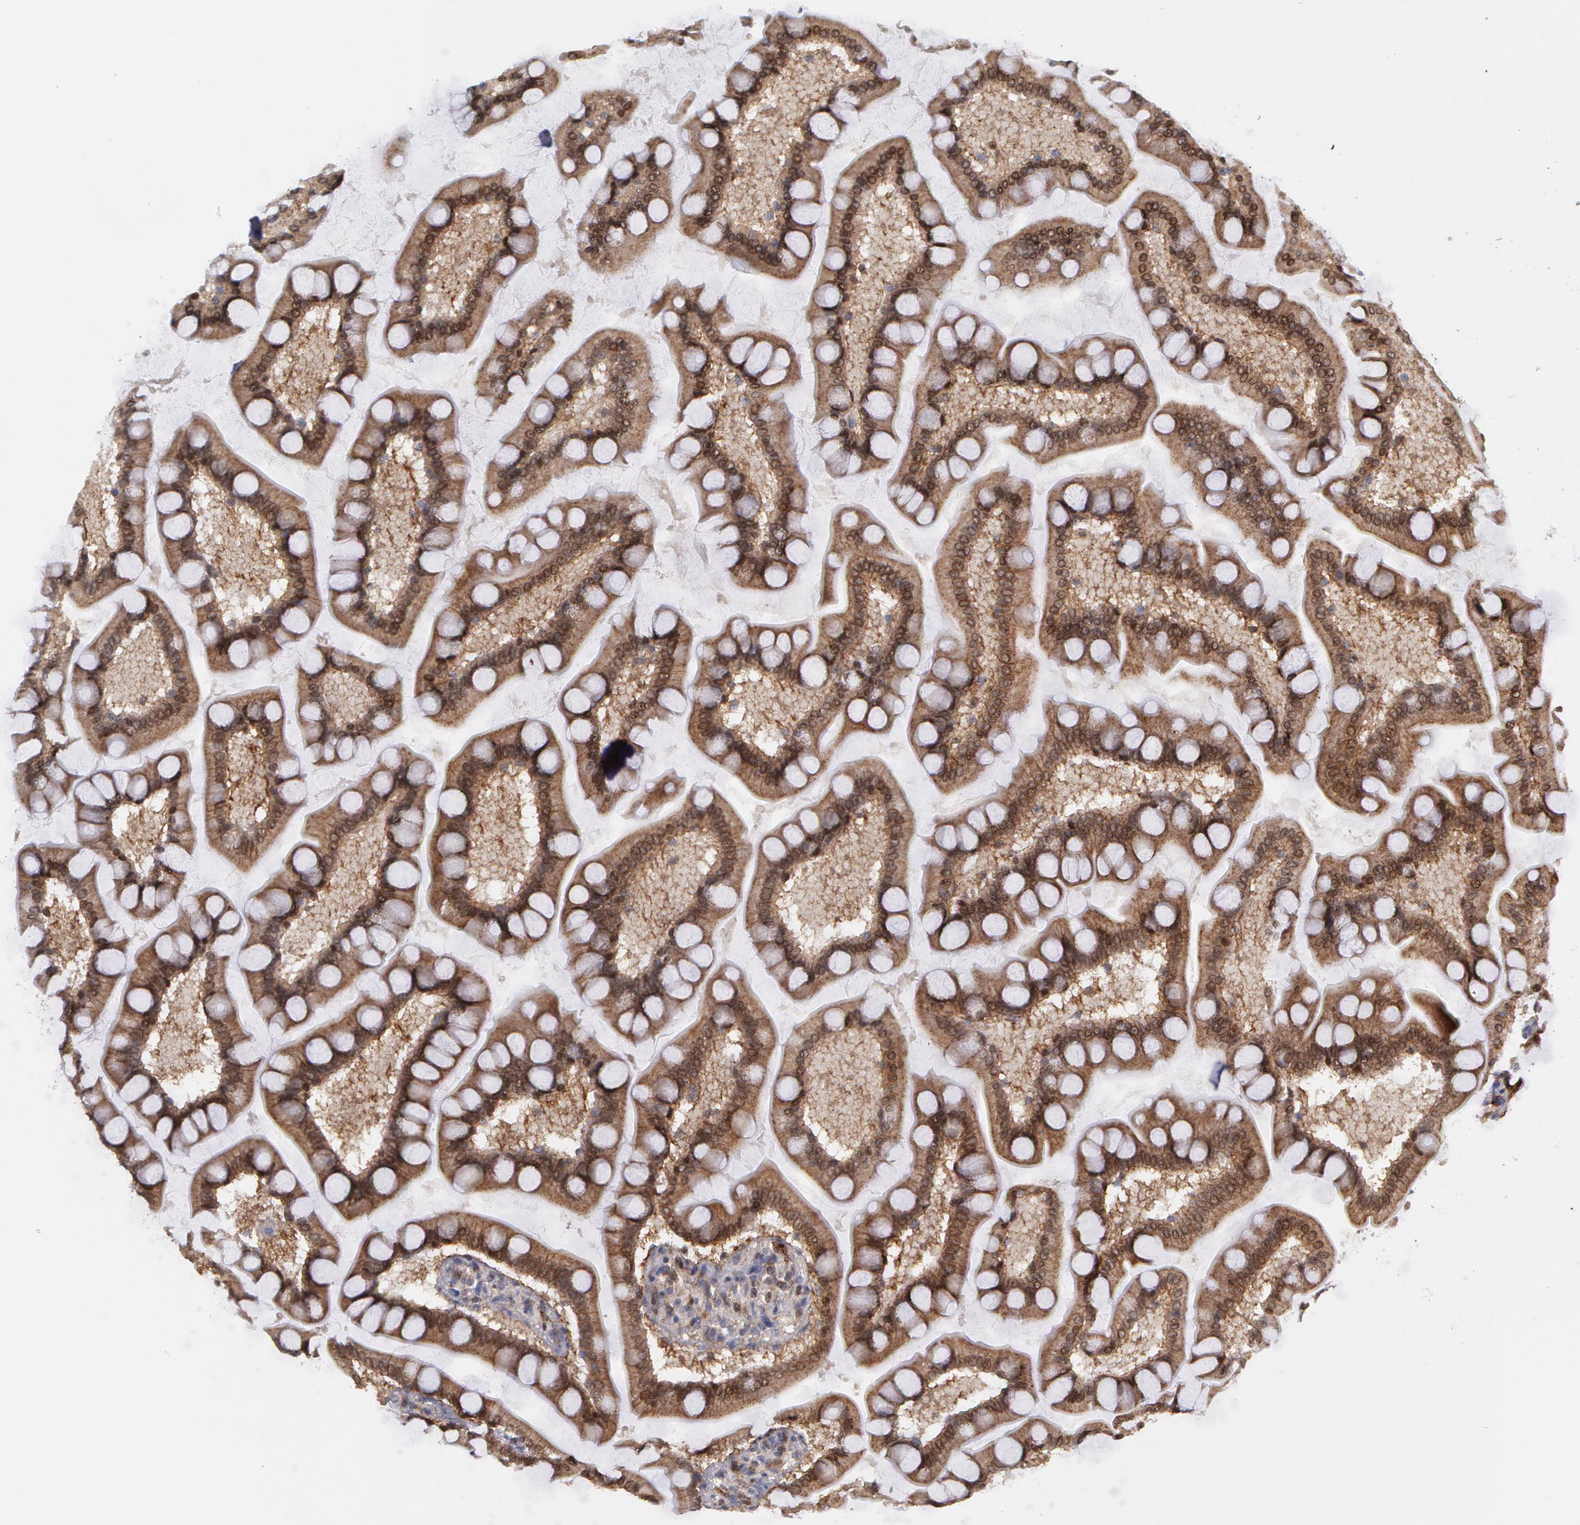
{"staining": {"intensity": "moderate", "quantity": ">75%", "location": "cytoplasmic/membranous,nuclear"}, "tissue": "small intestine", "cell_type": "Glandular cells", "image_type": "normal", "snomed": [{"axis": "morphology", "description": "Normal tissue, NOS"}, {"axis": "topography", "description": "Small intestine"}], "caption": "Immunohistochemistry (IHC) micrograph of benign small intestine stained for a protein (brown), which demonstrates medium levels of moderate cytoplasmic/membranous,nuclear positivity in approximately >75% of glandular cells.", "gene": "ERBB2", "patient": {"sex": "male", "age": 41}}